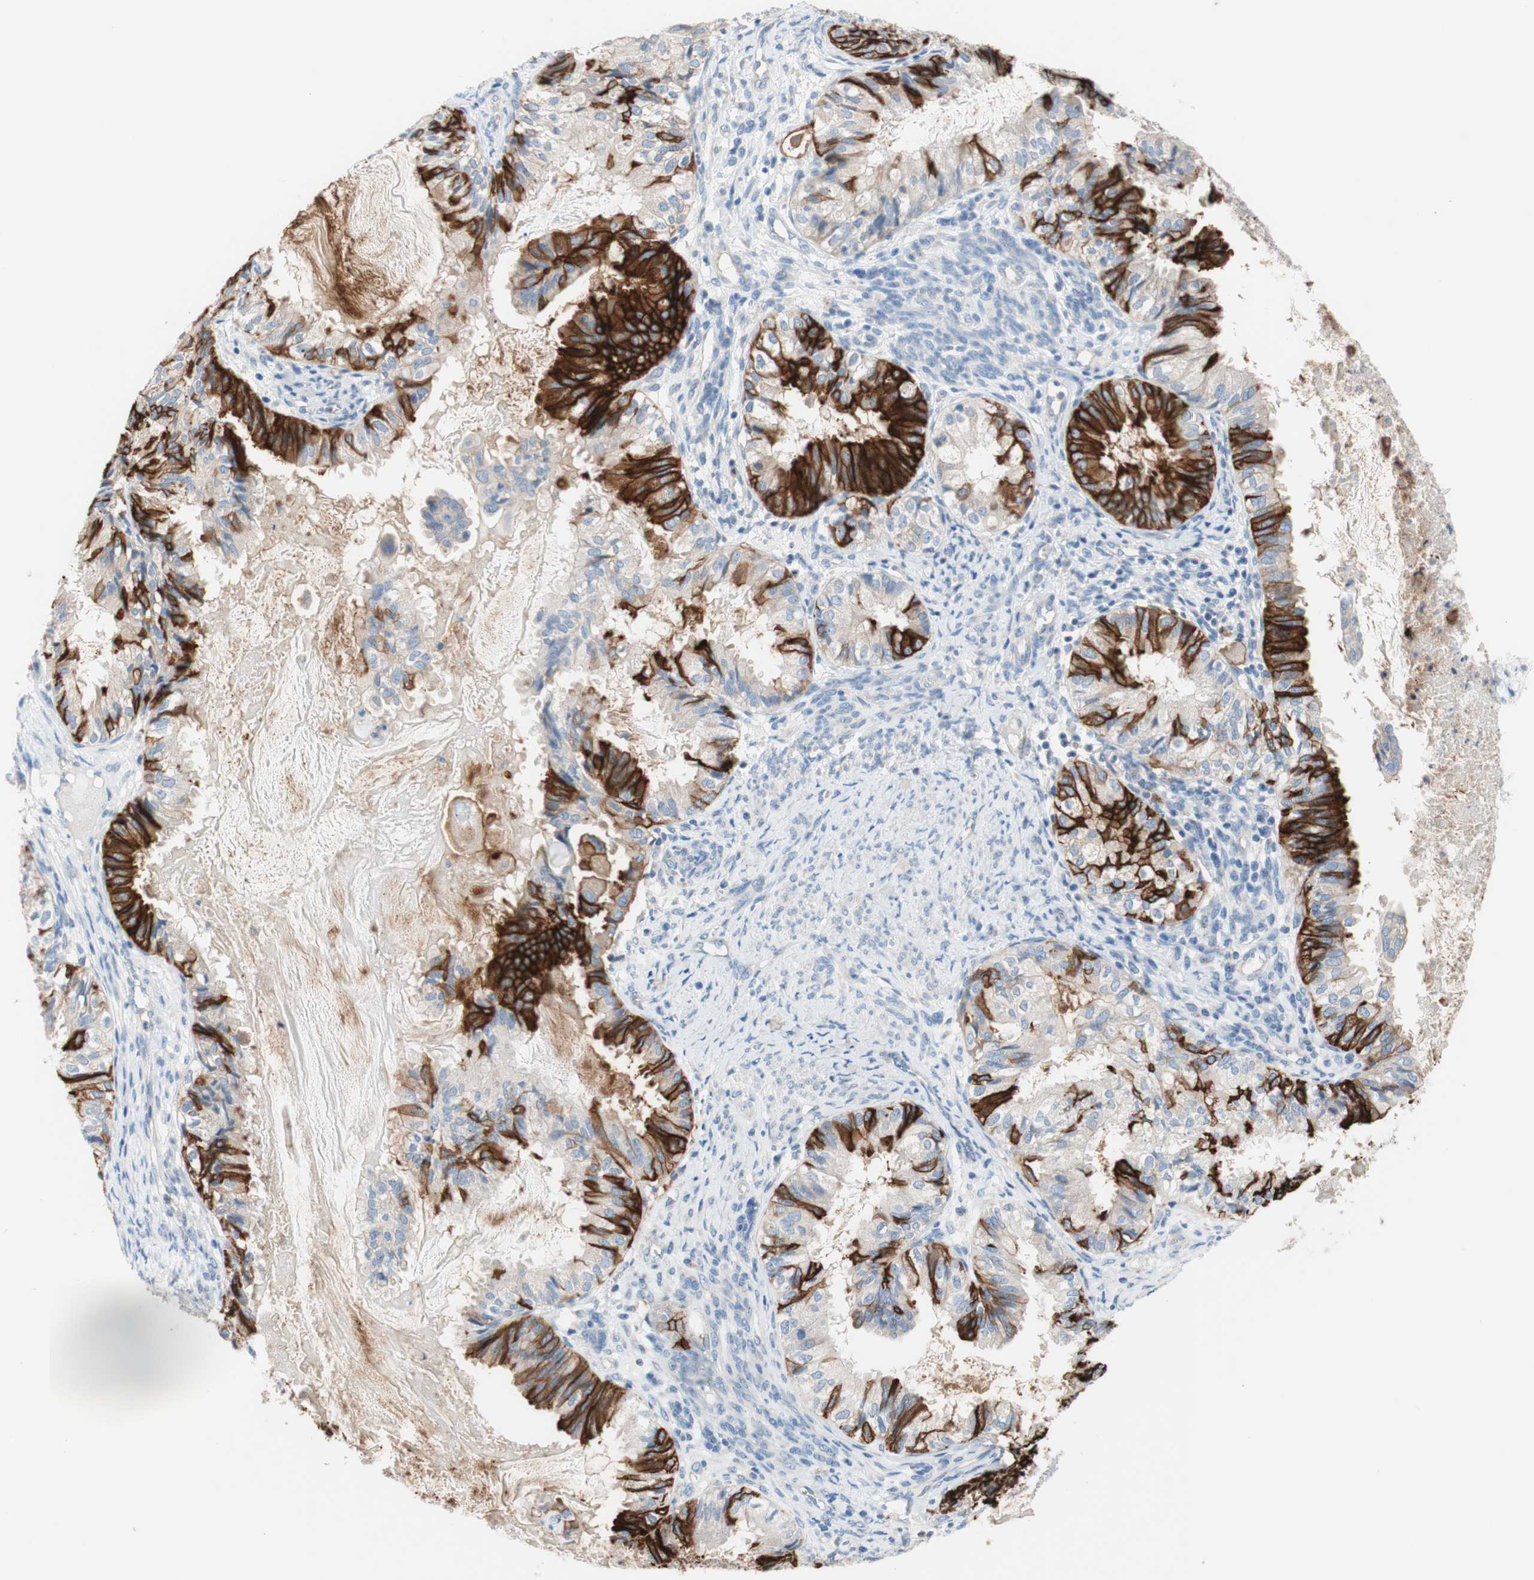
{"staining": {"intensity": "strong", "quantity": ">75%", "location": "cytoplasmic/membranous"}, "tissue": "cervical cancer", "cell_type": "Tumor cells", "image_type": "cancer", "snomed": [{"axis": "morphology", "description": "Normal tissue, NOS"}, {"axis": "morphology", "description": "Adenocarcinoma, NOS"}, {"axis": "topography", "description": "Cervix"}, {"axis": "topography", "description": "Endometrium"}], "caption": "Immunohistochemistry (IHC) histopathology image of neoplastic tissue: human cervical cancer stained using immunohistochemistry shows high levels of strong protein expression localized specifically in the cytoplasmic/membranous of tumor cells, appearing as a cytoplasmic/membranous brown color.", "gene": "F3", "patient": {"sex": "female", "age": 86}}